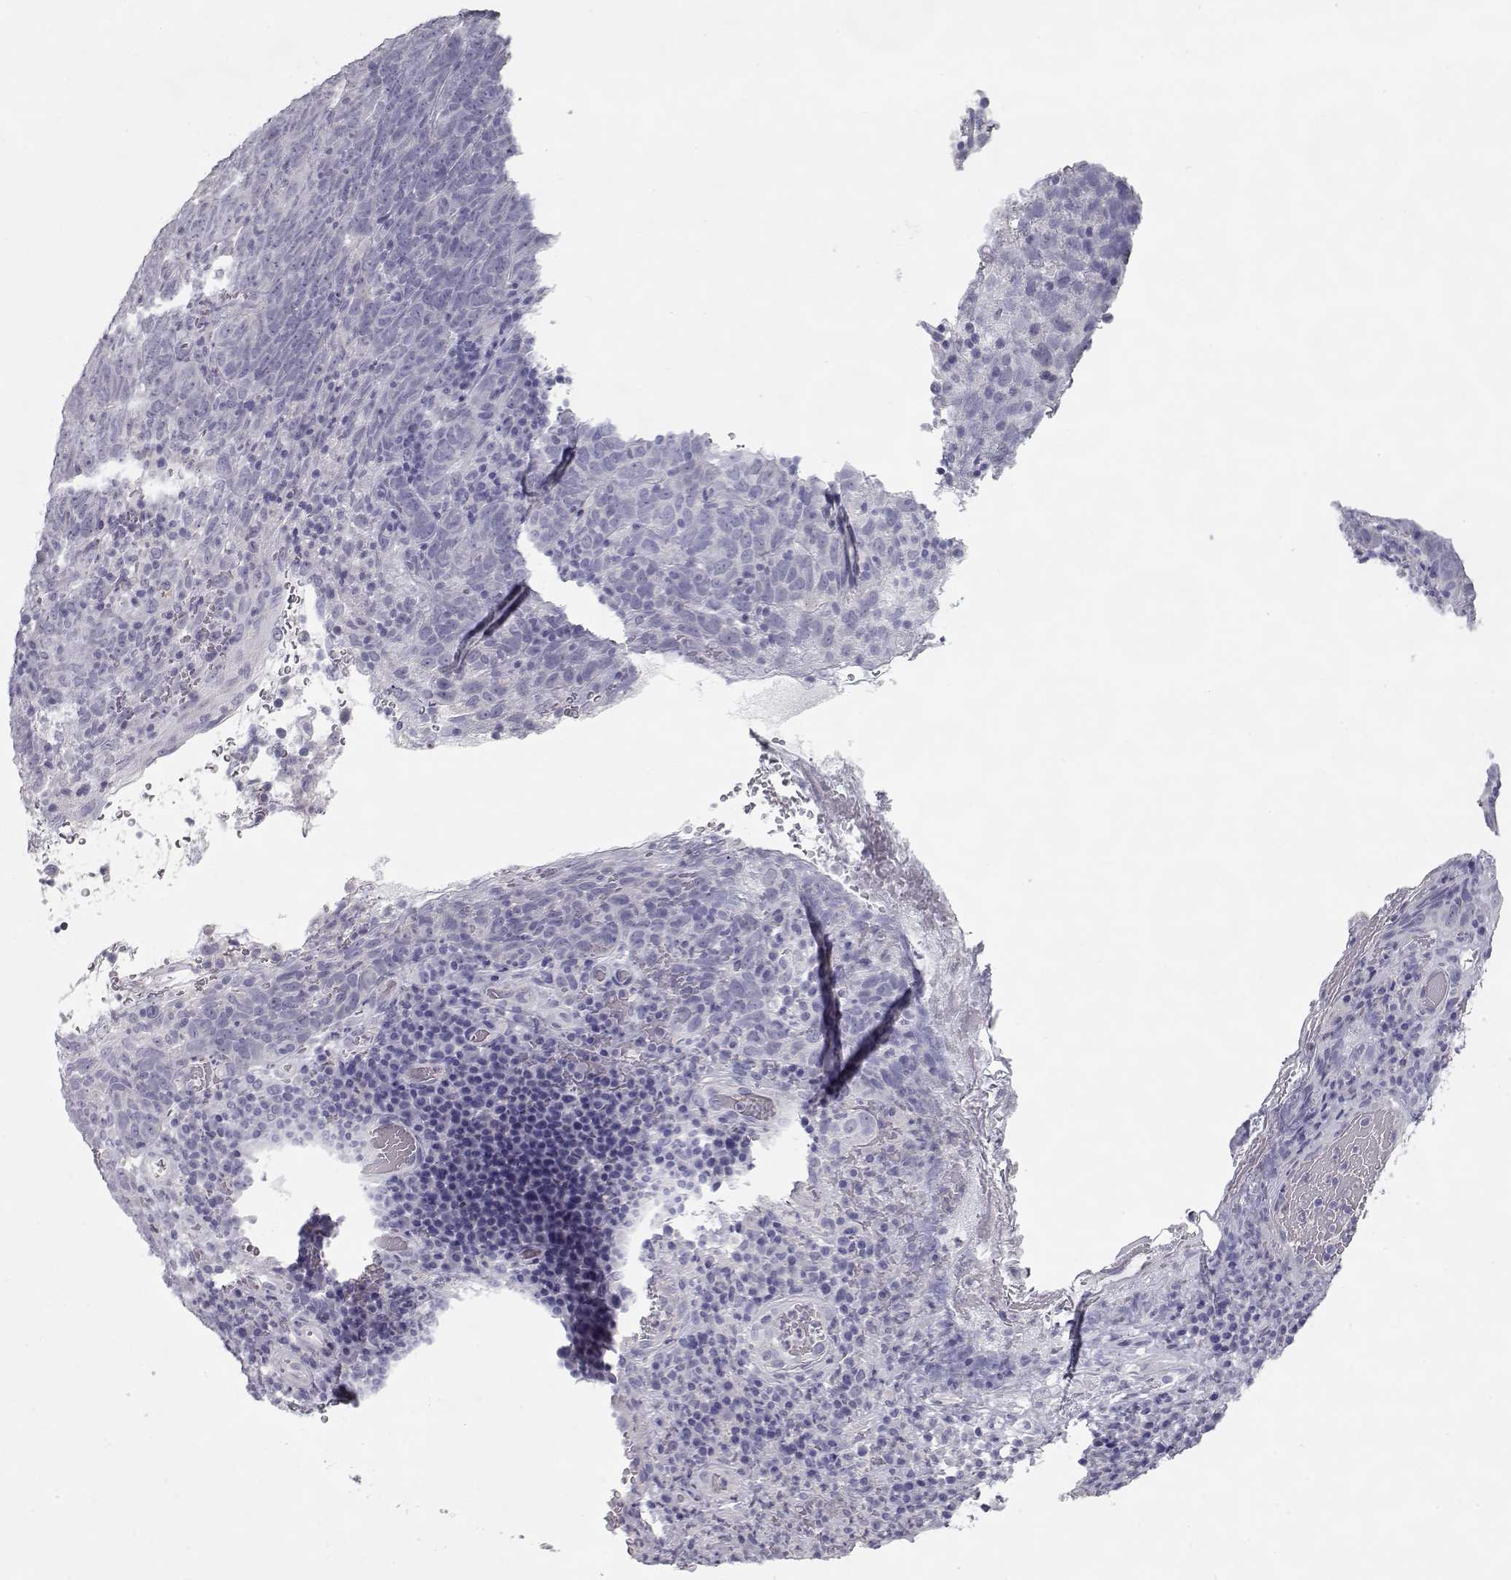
{"staining": {"intensity": "negative", "quantity": "none", "location": "none"}, "tissue": "skin cancer", "cell_type": "Tumor cells", "image_type": "cancer", "snomed": [{"axis": "morphology", "description": "Squamous cell carcinoma, NOS"}, {"axis": "topography", "description": "Skin"}, {"axis": "topography", "description": "Anal"}], "caption": "The image shows no significant expression in tumor cells of skin cancer (squamous cell carcinoma).", "gene": "SLITRK3", "patient": {"sex": "female", "age": 51}}